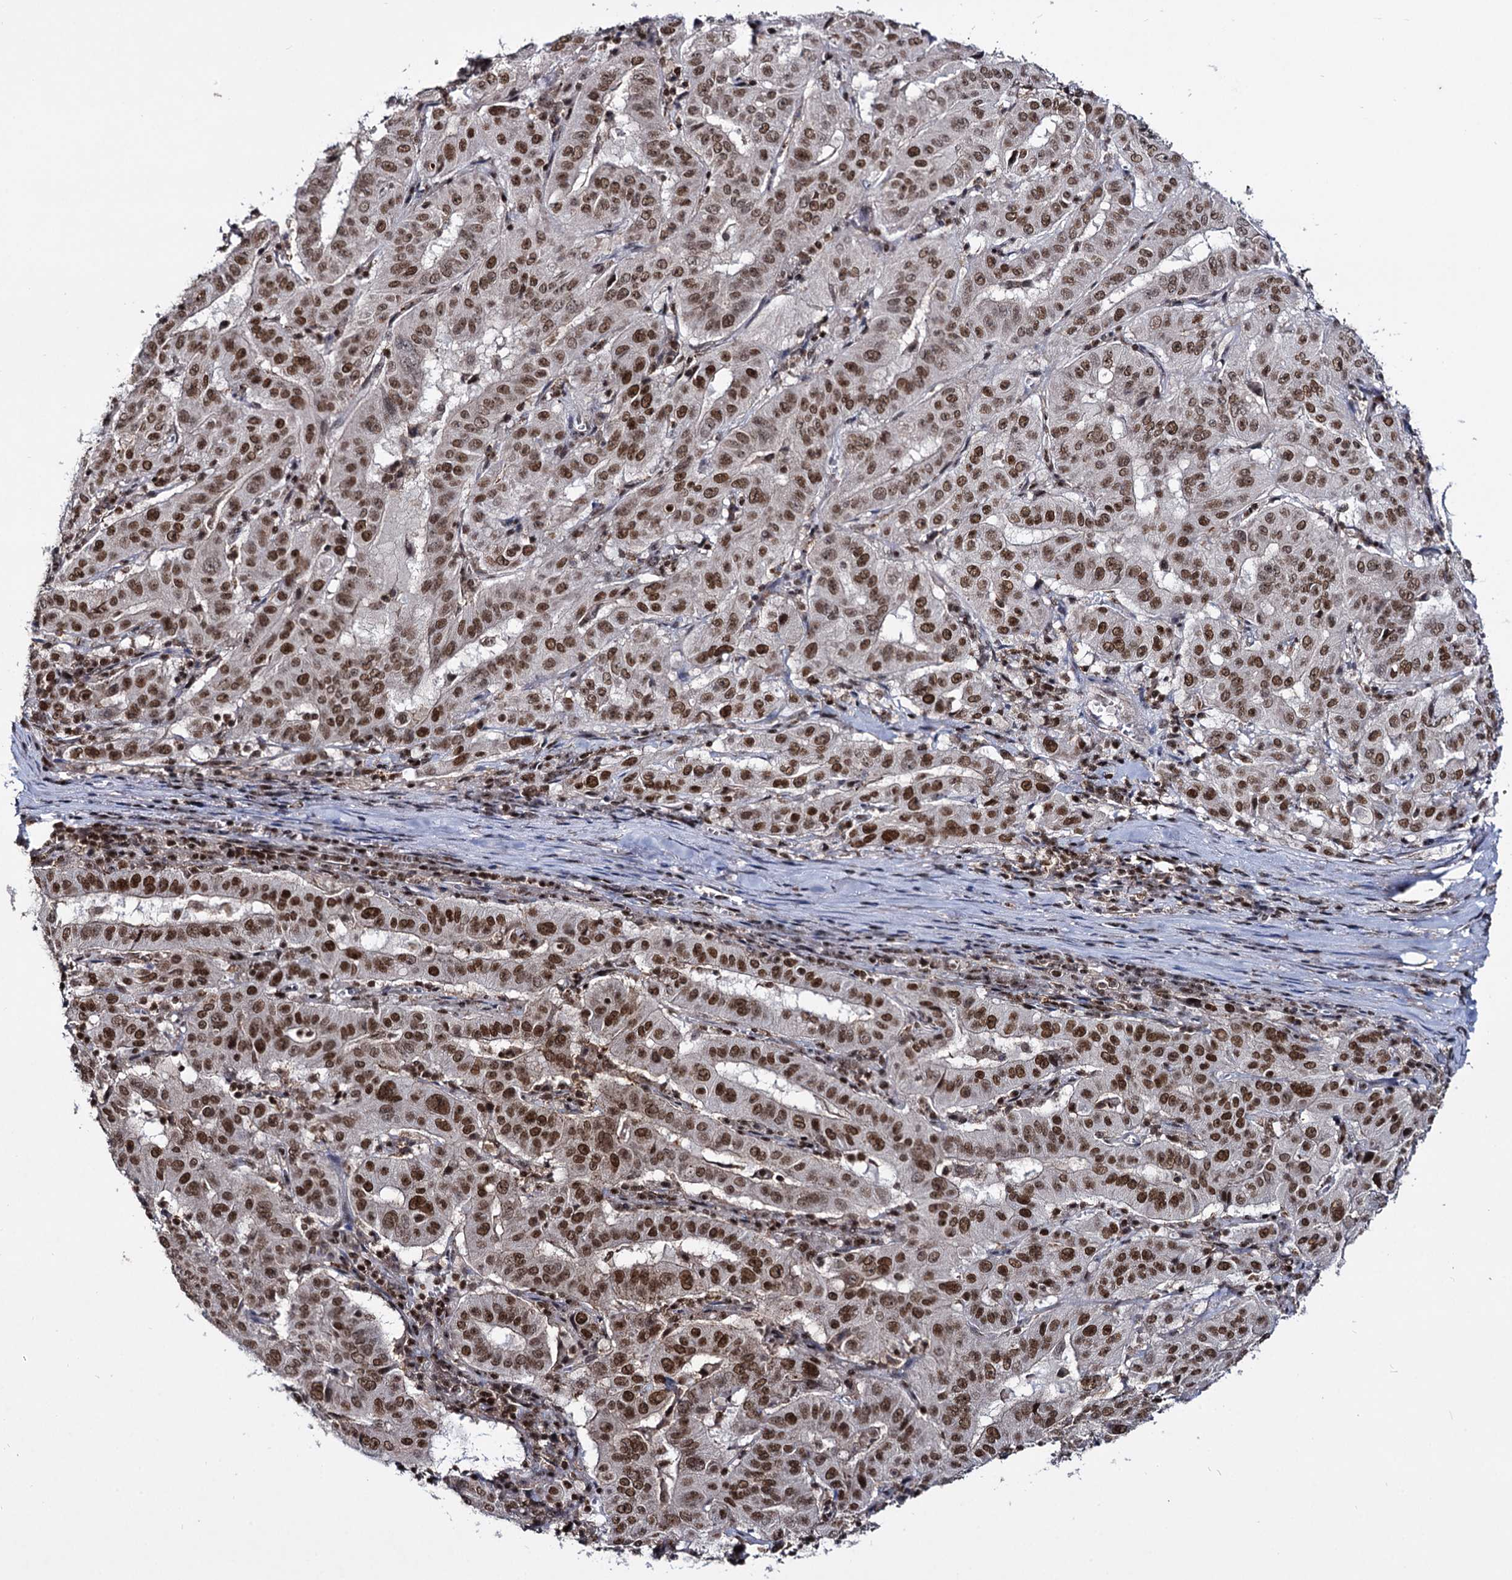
{"staining": {"intensity": "strong", "quantity": ">75%", "location": "nuclear"}, "tissue": "pancreatic cancer", "cell_type": "Tumor cells", "image_type": "cancer", "snomed": [{"axis": "morphology", "description": "Adenocarcinoma, NOS"}, {"axis": "topography", "description": "Pancreas"}], "caption": "Approximately >75% of tumor cells in pancreatic adenocarcinoma demonstrate strong nuclear protein positivity as visualized by brown immunohistochemical staining.", "gene": "SMCHD1", "patient": {"sex": "male", "age": 63}}